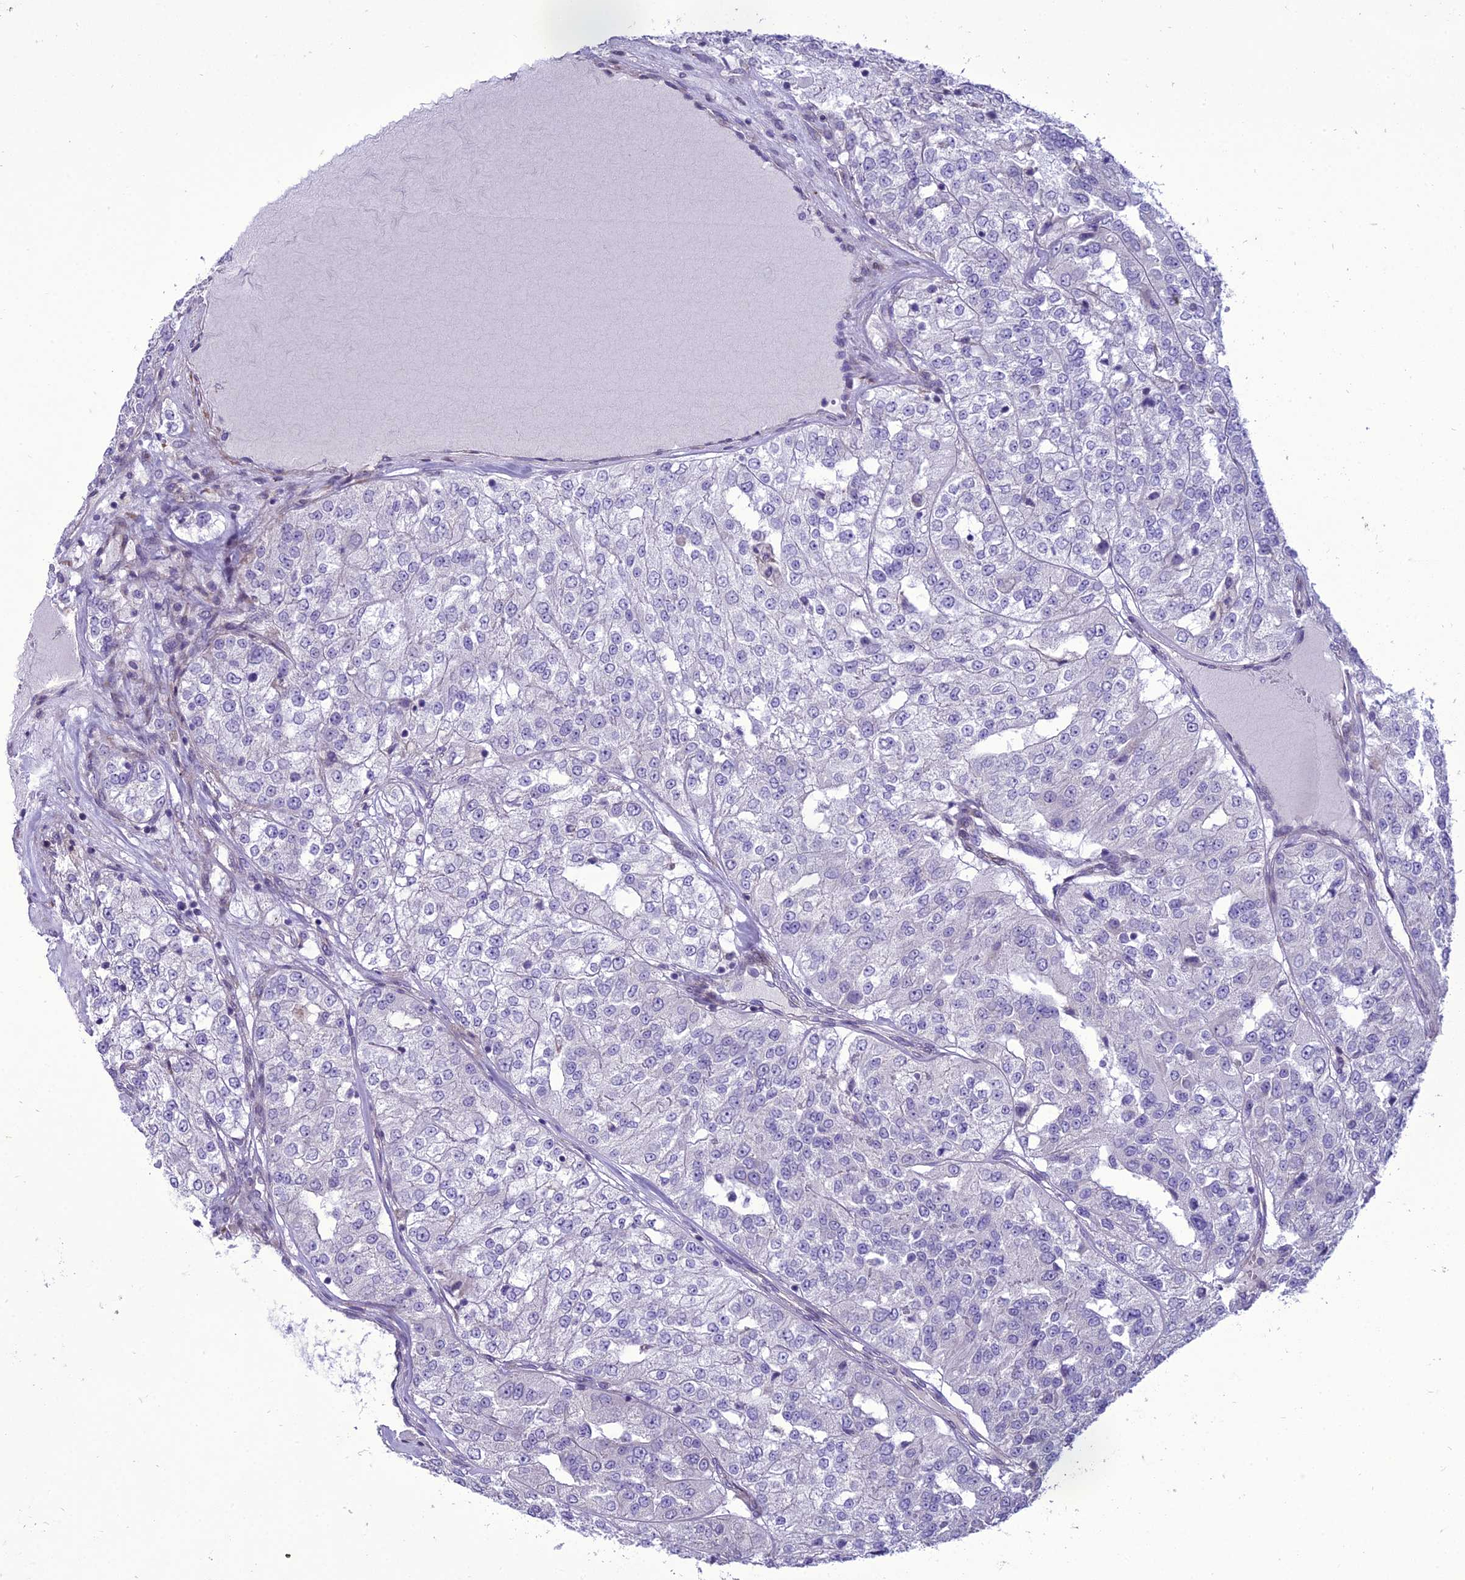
{"staining": {"intensity": "negative", "quantity": "none", "location": "none"}, "tissue": "renal cancer", "cell_type": "Tumor cells", "image_type": "cancer", "snomed": [{"axis": "morphology", "description": "Adenocarcinoma, NOS"}, {"axis": "topography", "description": "Kidney"}], "caption": "Renal cancer (adenocarcinoma) stained for a protein using immunohistochemistry (IHC) demonstrates no expression tumor cells.", "gene": "NEURL2", "patient": {"sex": "female", "age": 63}}